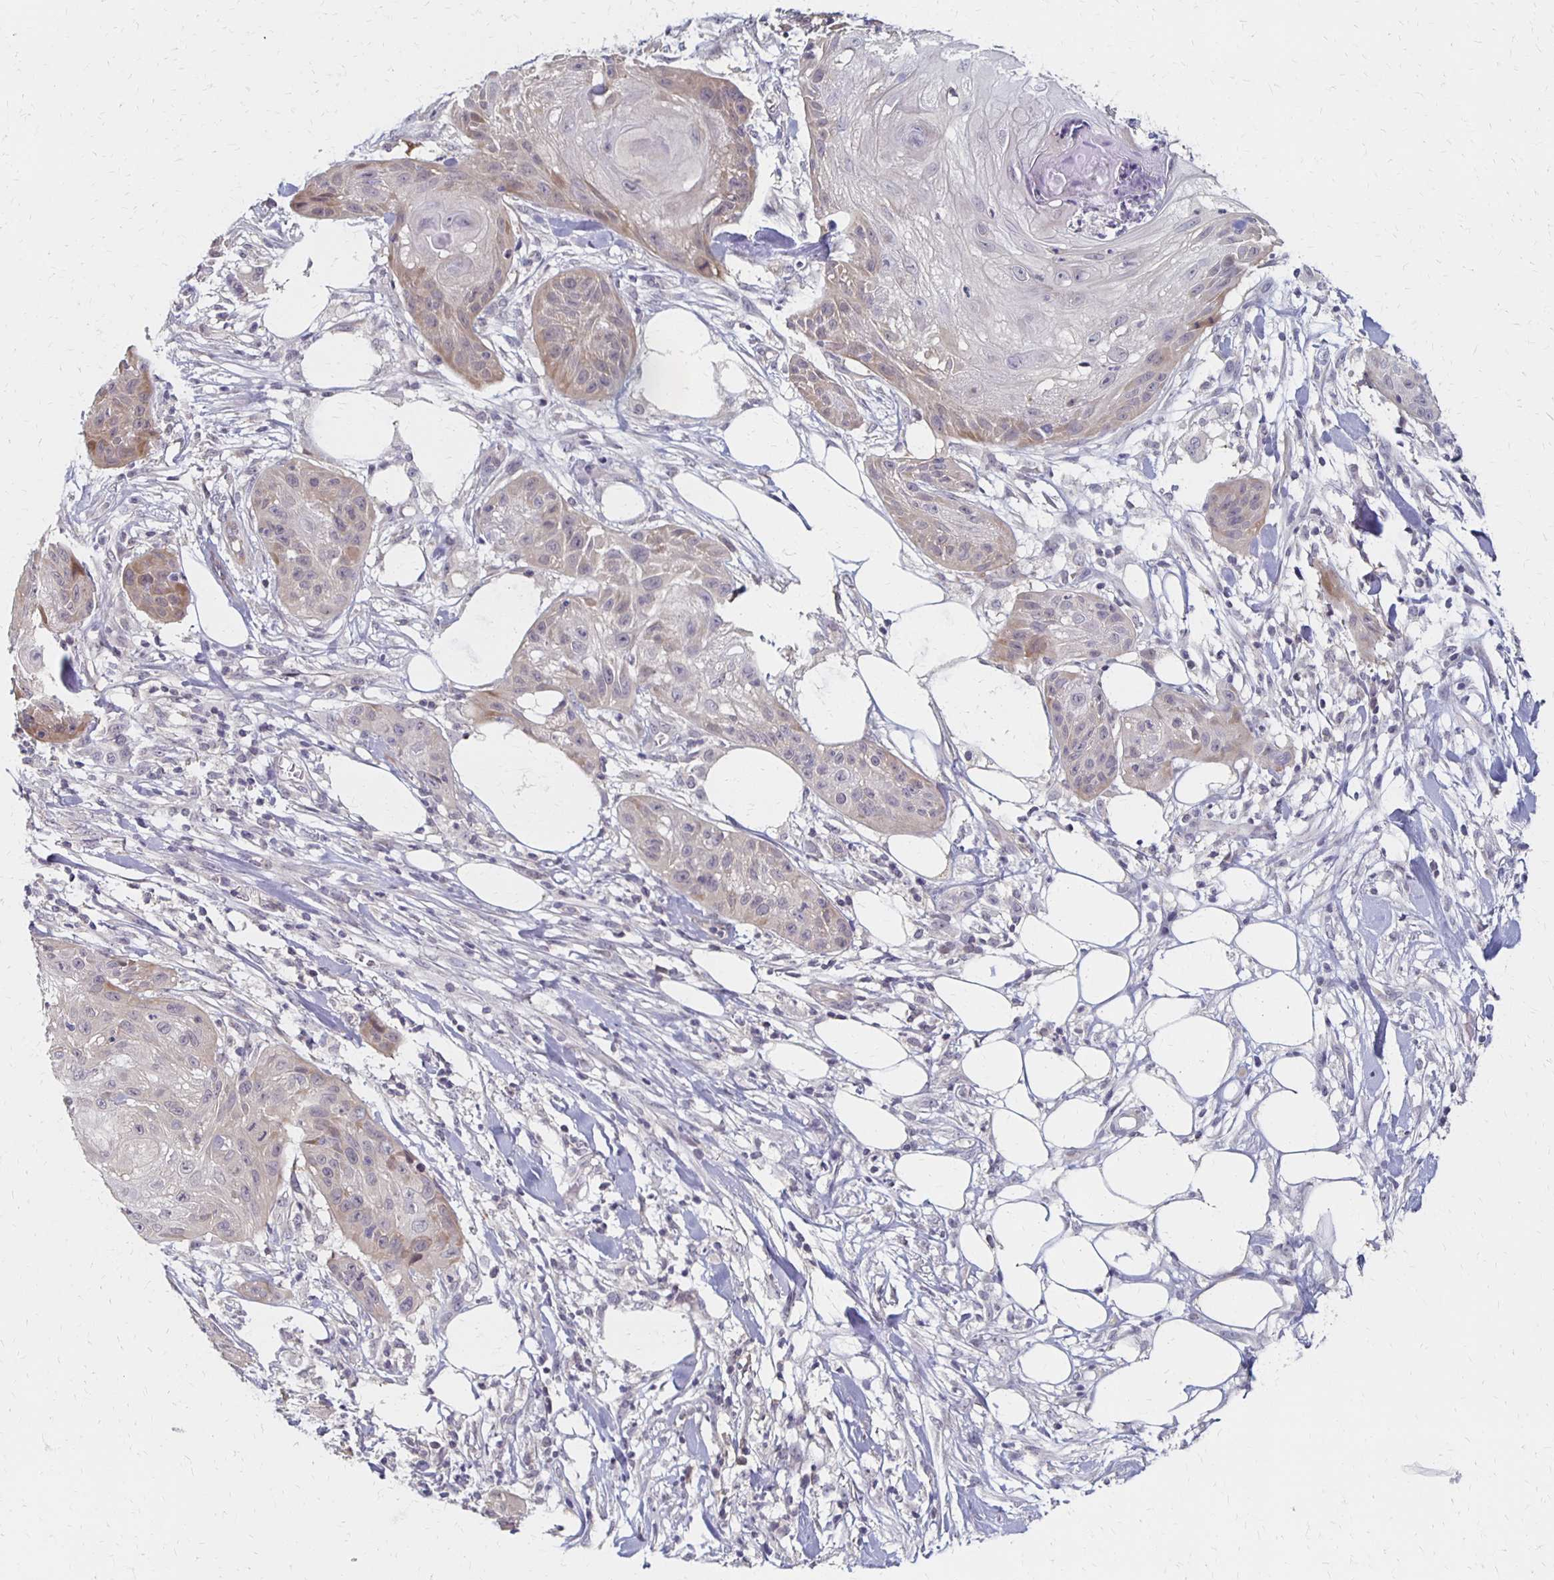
{"staining": {"intensity": "weak", "quantity": "25%-75%", "location": "cytoplasmic/membranous"}, "tissue": "skin cancer", "cell_type": "Tumor cells", "image_type": "cancer", "snomed": [{"axis": "morphology", "description": "Squamous cell carcinoma, NOS"}, {"axis": "topography", "description": "Skin"}], "caption": "Protein staining of squamous cell carcinoma (skin) tissue shows weak cytoplasmic/membranous expression in approximately 25%-75% of tumor cells. The protein is shown in brown color, while the nuclei are stained blue.", "gene": "PRKCB", "patient": {"sex": "female", "age": 88}}